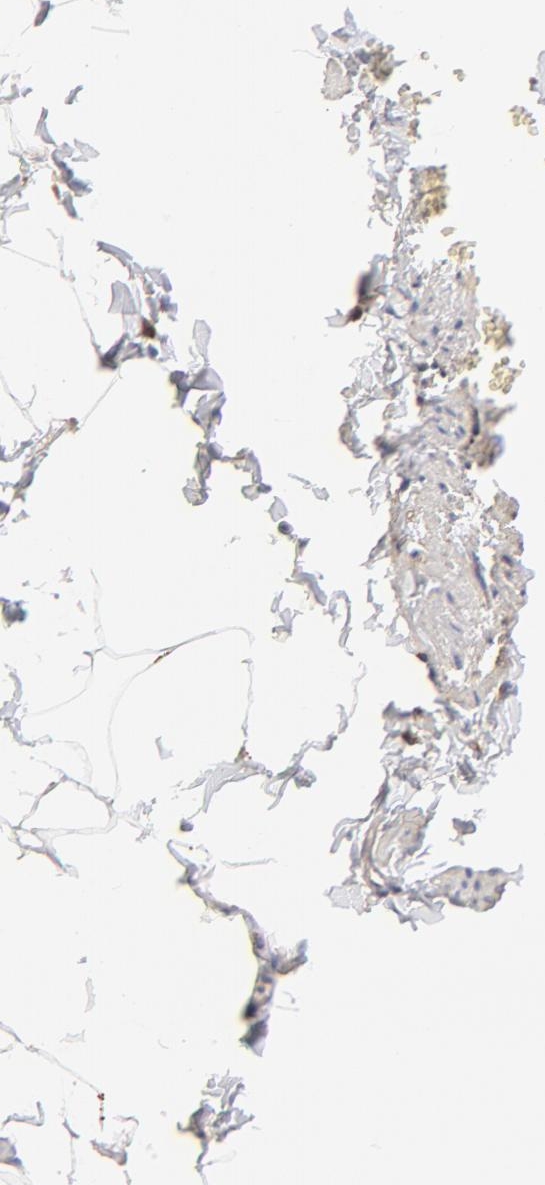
{"staining": {"intensity": "weak", "quantity": ">75%", "location": "cytoplasmic/membranous"}, "tissue": "adipose tissue", "cell_type": "Adipocytes", "image_type": "normal", "snomed": [{"axis": "morphology", "description": "Normal tissue, NOS"}, {"axis": "topography", "description": "Vascular tissue"}], "caption": "Protein expression analysis of benign adipose tissue demonstrates weak cytoplasmic/membranous positivity in approximately >75% of adipocytes. The staining is performed using DAB brown chromogen to label protein expression. The nuclei are counter-stained blue using hematoxylin.", "gene": "MAP2K7", "patient": {"sex": "male", "age": 41}}